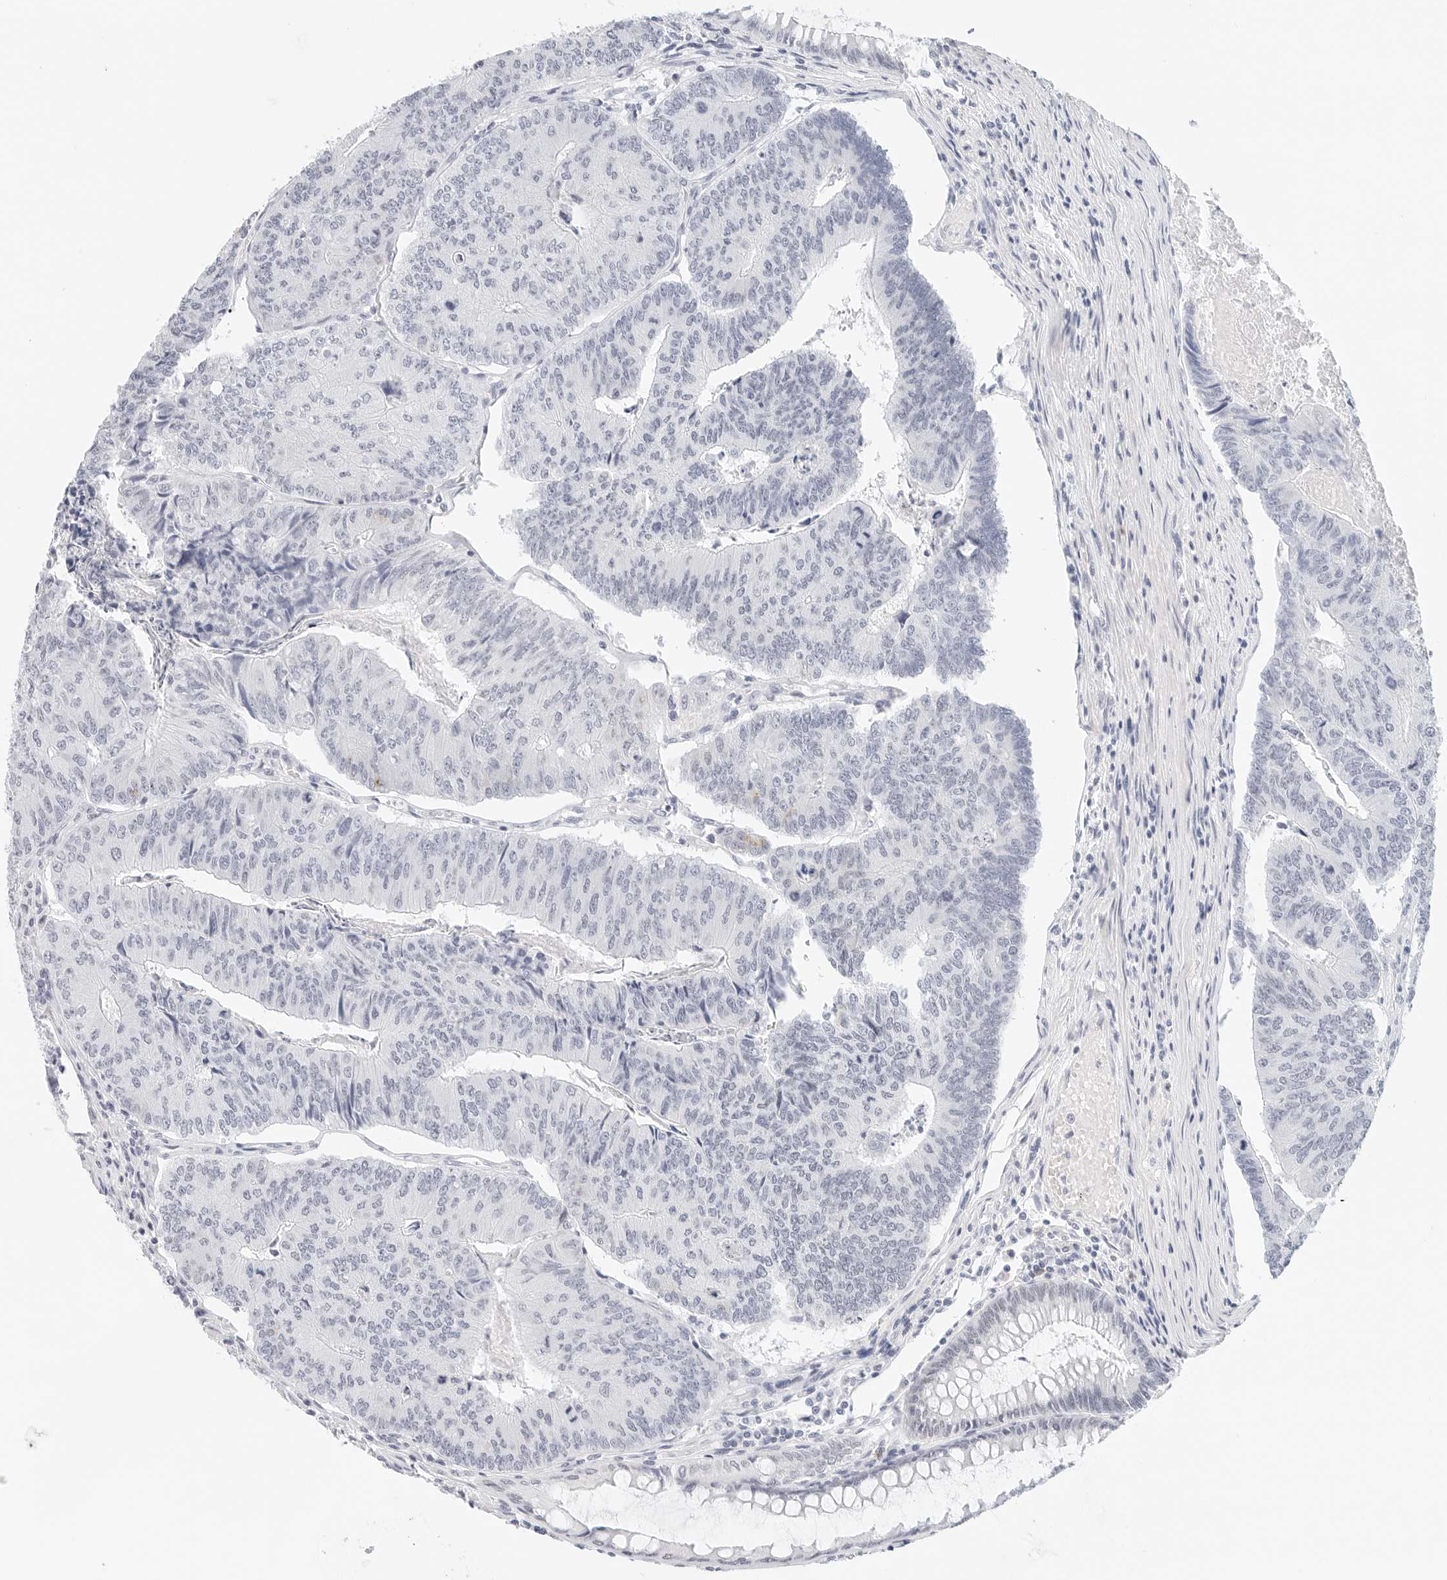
{"staining": {"intensity": "negative", "quantity": "none", "location": "none"}, "tissue": "colorectal cancer", "cell_type": "Tumor cells", "image_type": "cancer", "snomed": [{"axis": "morphology", "description": "Adenocarcinoma, NOS"}, {"axis": "topography", "description": "Colon"}], "caption": "Immunohistochemical staining of human colorectal cancer (adenocarcinoma) reveals no significant positivity in tumor cells.", "gene": "CD22", "patient": {"sex": "female", "age": 67}}